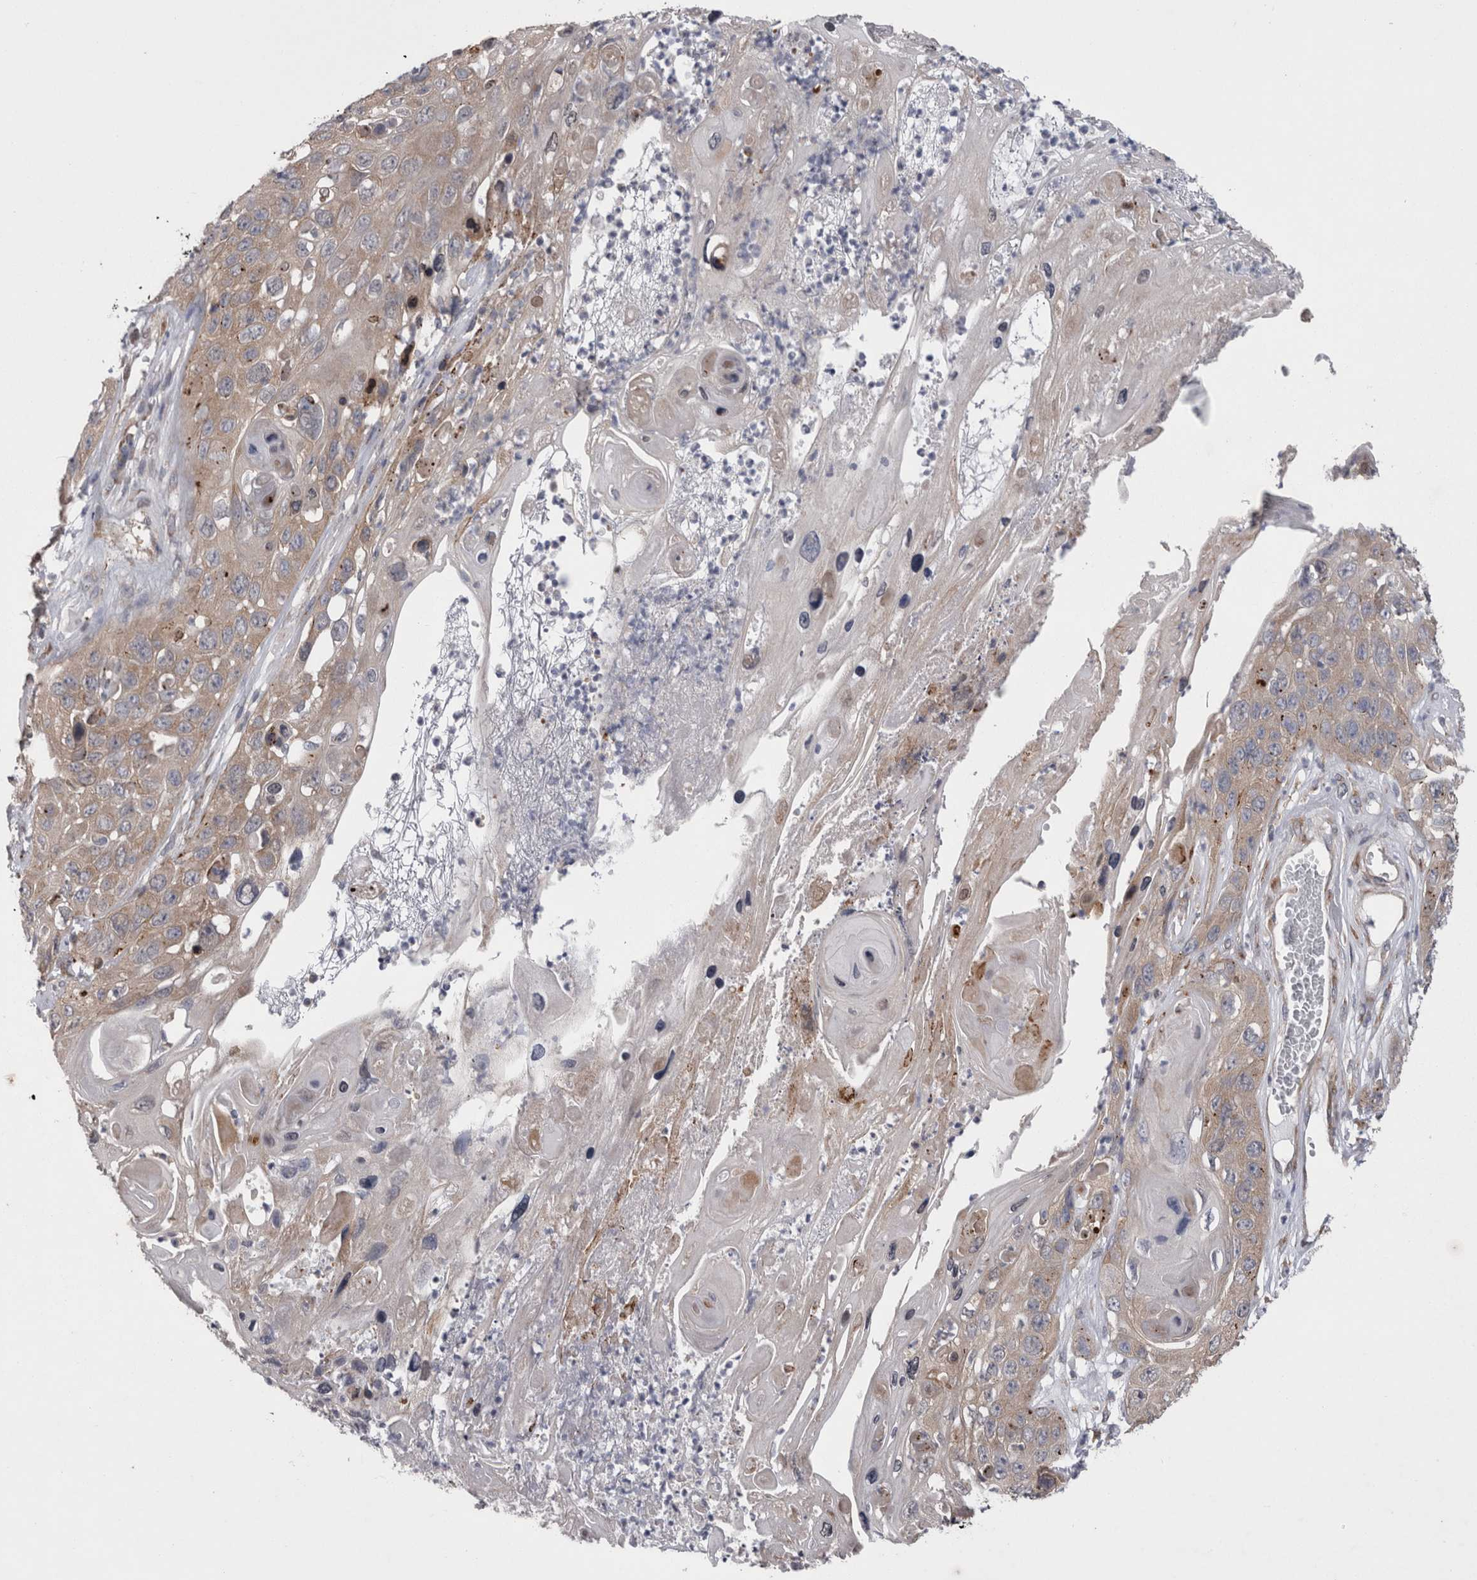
{"staining": {"intensity": "weak", "quantity": "25%-75%", "location": "cytoplasmic/membranous"}, "tissue": "skin cancer", "cell_type": "Tumor cells", "image_type": "cancer", "snomed": [{"axis": "morphology", "description": "Squamous cell carcinoma, NOS"}, {"axis": "topography", "description": "Skin"}], "caption": "About 25%-75% of tumor cells in human skin cancer display weak cytoplasmic/membranous protein staining as visualized by brown immunohistochemical staining.", "gene": "DDX6", "patient": {"sex": "male", "age": 55}}